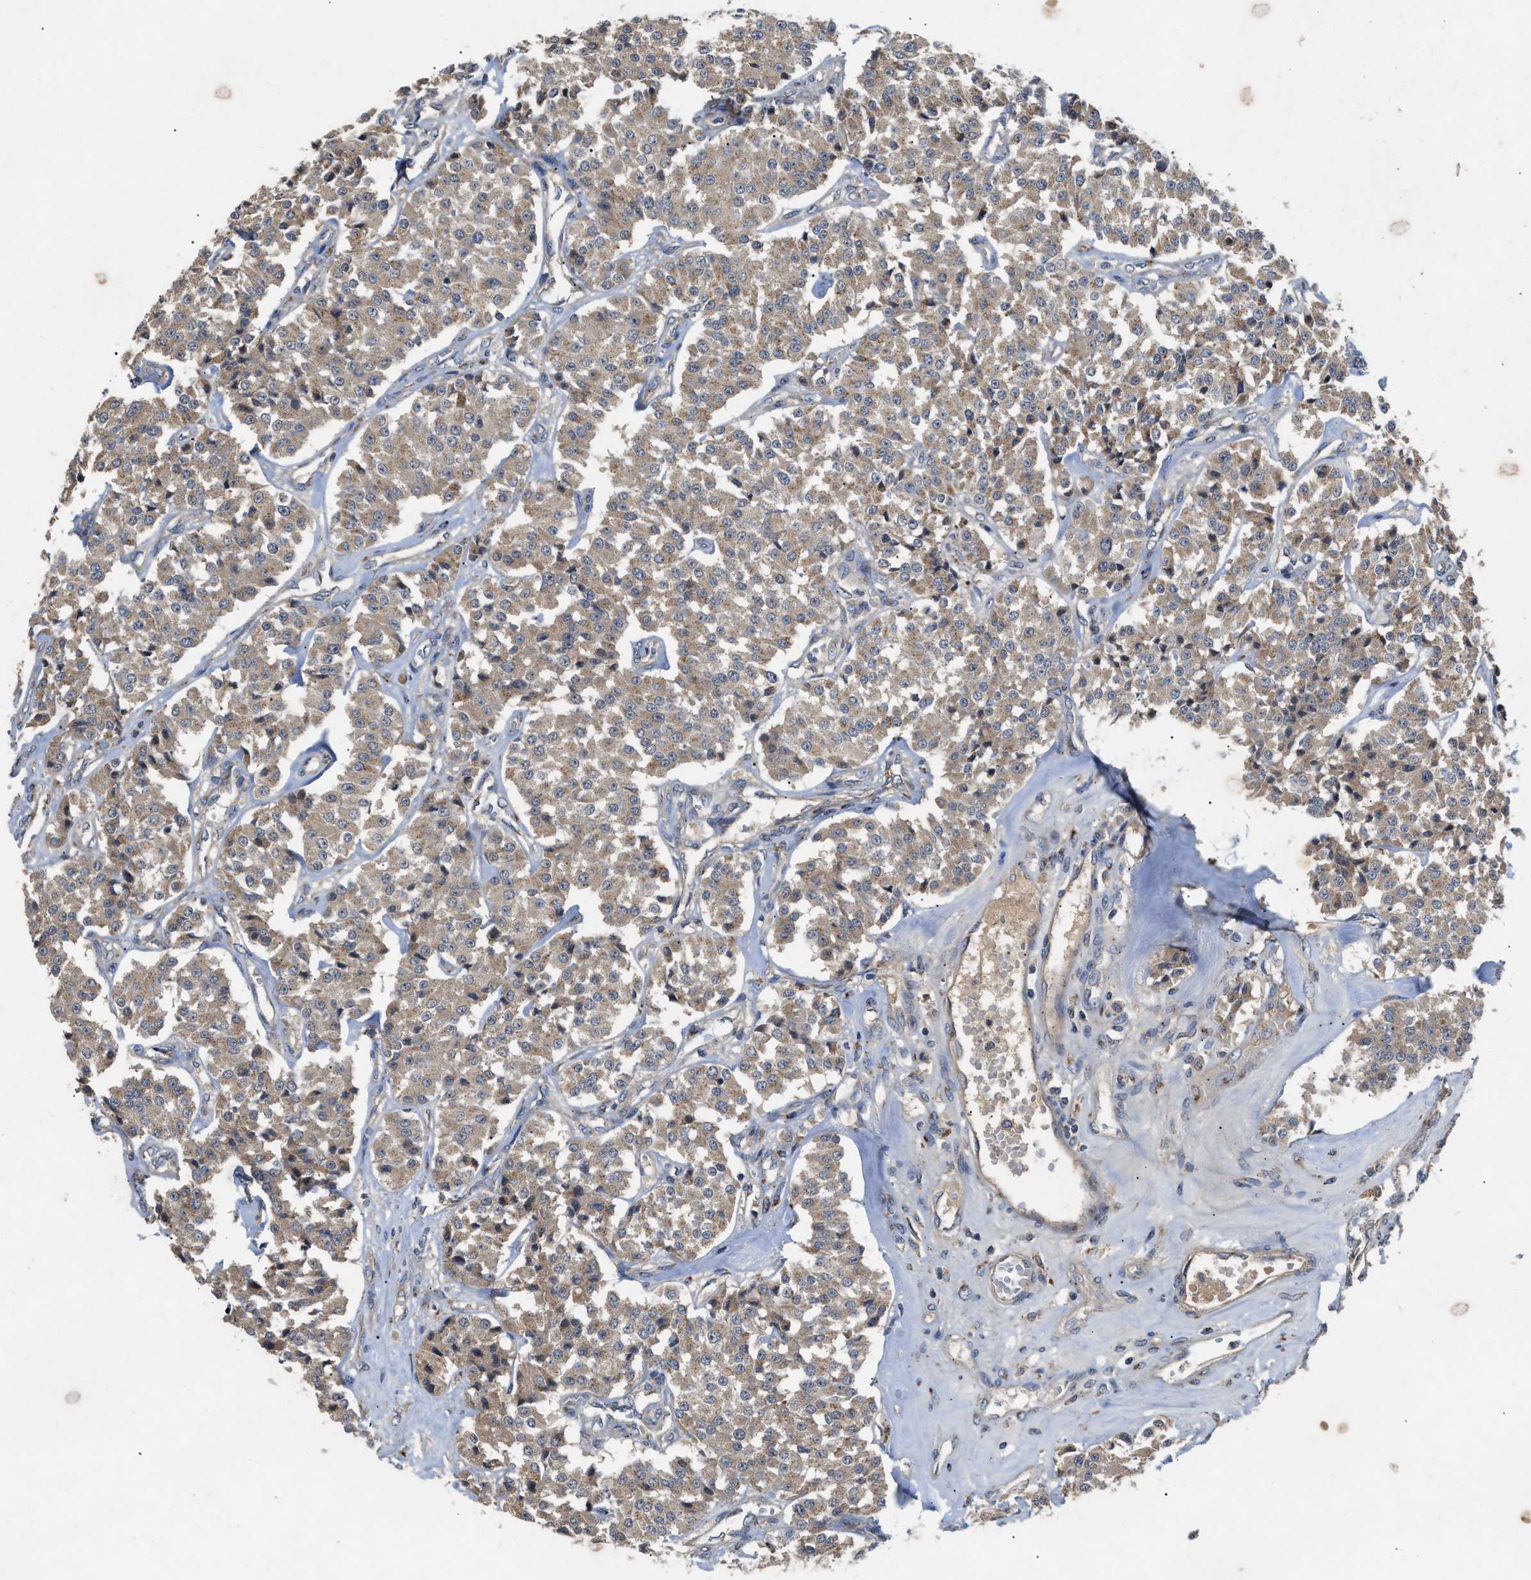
{"staining": {"intensity": "moderate", "quantity": ">75%", "location": "cytoplasmic/membranous"}, "tissue": "carcinoid", "cell_type": "Tumor cells", "image_type": "cancer", "snomed": [{"axis": "morphology", "description": "Carcinoid, malignant, NOS"}, {"axis": "topography", "description": "Pancreas"}], "caption": "Carcinoid stained for a protein demonstrates moderate cytoplasmic/membranous positivity in tumor cells.", "gene": "SIK2", "patient": {"sex": "male", "age": 41}}